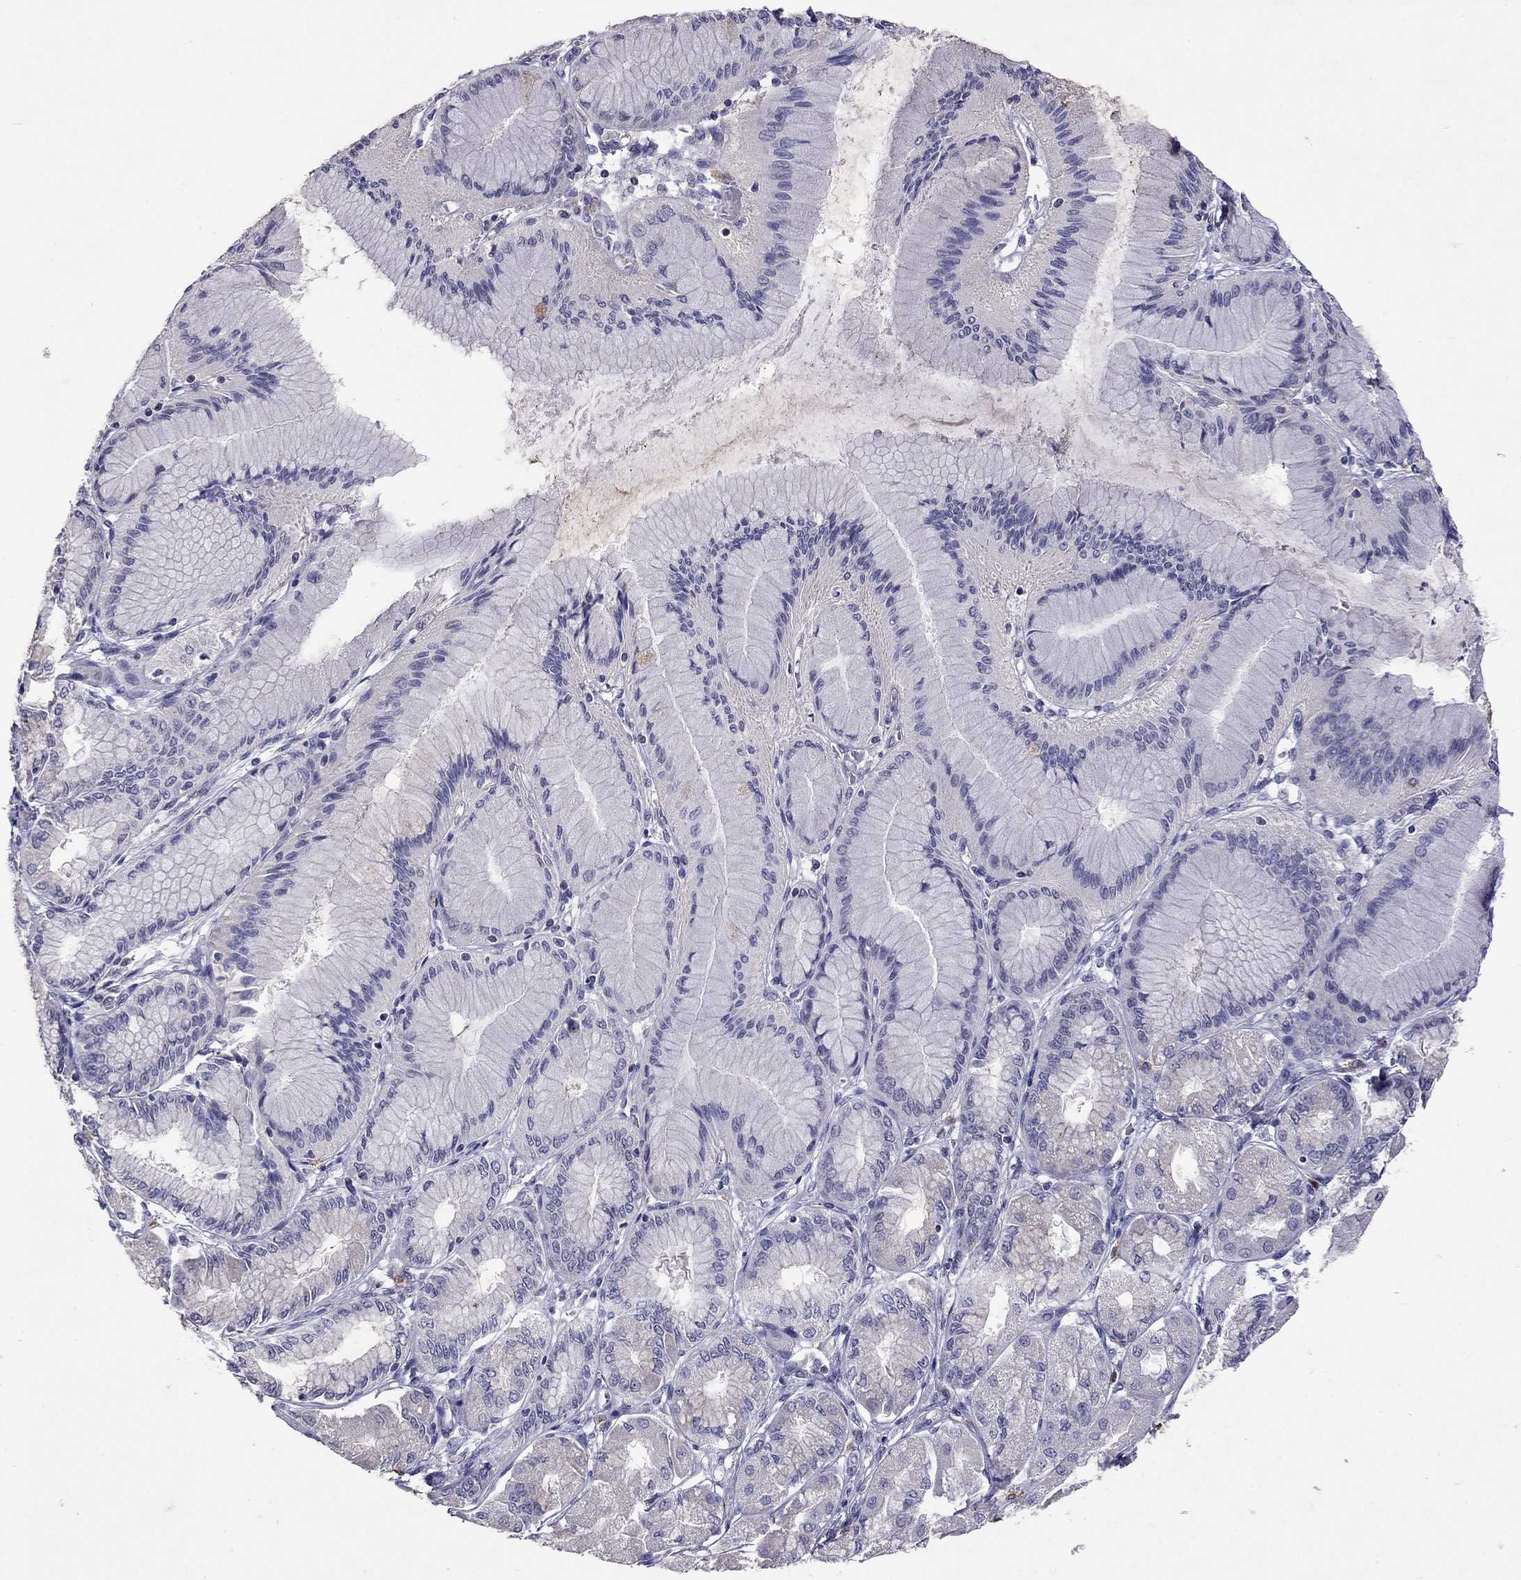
{"staining": {"intensity": "negative", "quantity": "none", "location": "none"}, "tissue": "stomach cancer", "cell_type": "Tumor cells", "image_type": "cancer", "snomed": [{"axis": "morphology", "description": "Normal tissue, NOS"}, {"axis": "morphology", "description": "Adenocarcinoma, NOS"}, {"axis": "morphology", "description": "Adenocarcinoma, High grade"}, {"axis": "topography", "description": "Stomach, upper"}, {"axis": "topography", "description": "Stomach"}], "caption": "Photomicrograph shows no protein expression in tumor cells of high-grade adenocarcinoma (stomach) tissue.", "gene": "WNK3", "patient": {"sex": "female", "age": 65}}